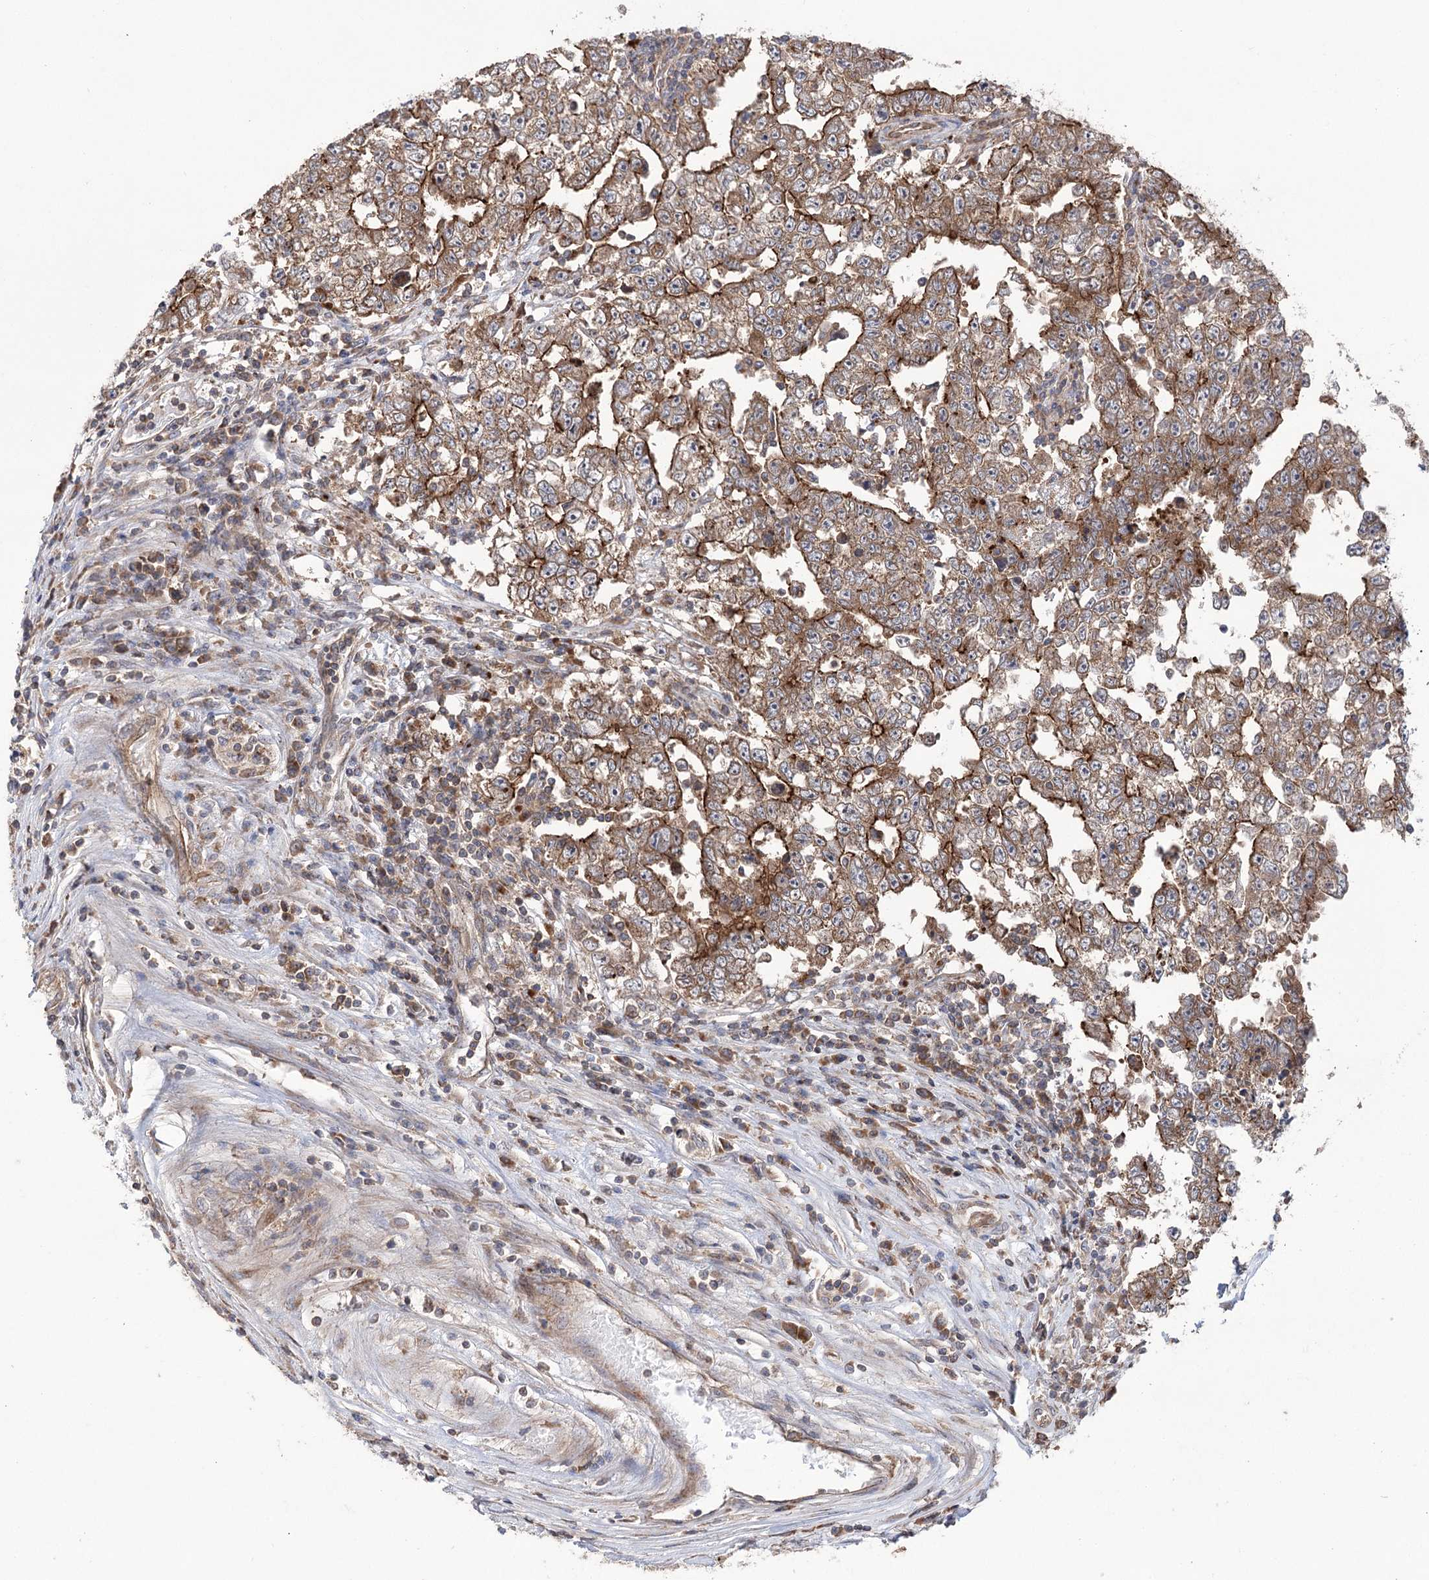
{"staining": {"intensity": "moderate", "quantity": ">75%", "location": "cytoplasmic/membranous"}, "tissue": "testis cancer", "cell_type": "Tumor cells", "image_type": "cancer", "snomed": [{"axis": "morphology", "description": "Carcinoma, Embryonal, NOS"}, {"axis": "topography", "description": "Testis"}], "caption": "Immunohistochemistry (DAB (3,3'-diaminobenzidine)) staining of testis embryonal carcinoma demonstrates moderate cytoplasmic/membranous protein expression in approximately >75% of tumor cells. (DAB = brown stain, brightfield microscopy at high magnification).", "gene": "VPS37B", "patient": {"sex": "male", "age": 25}}